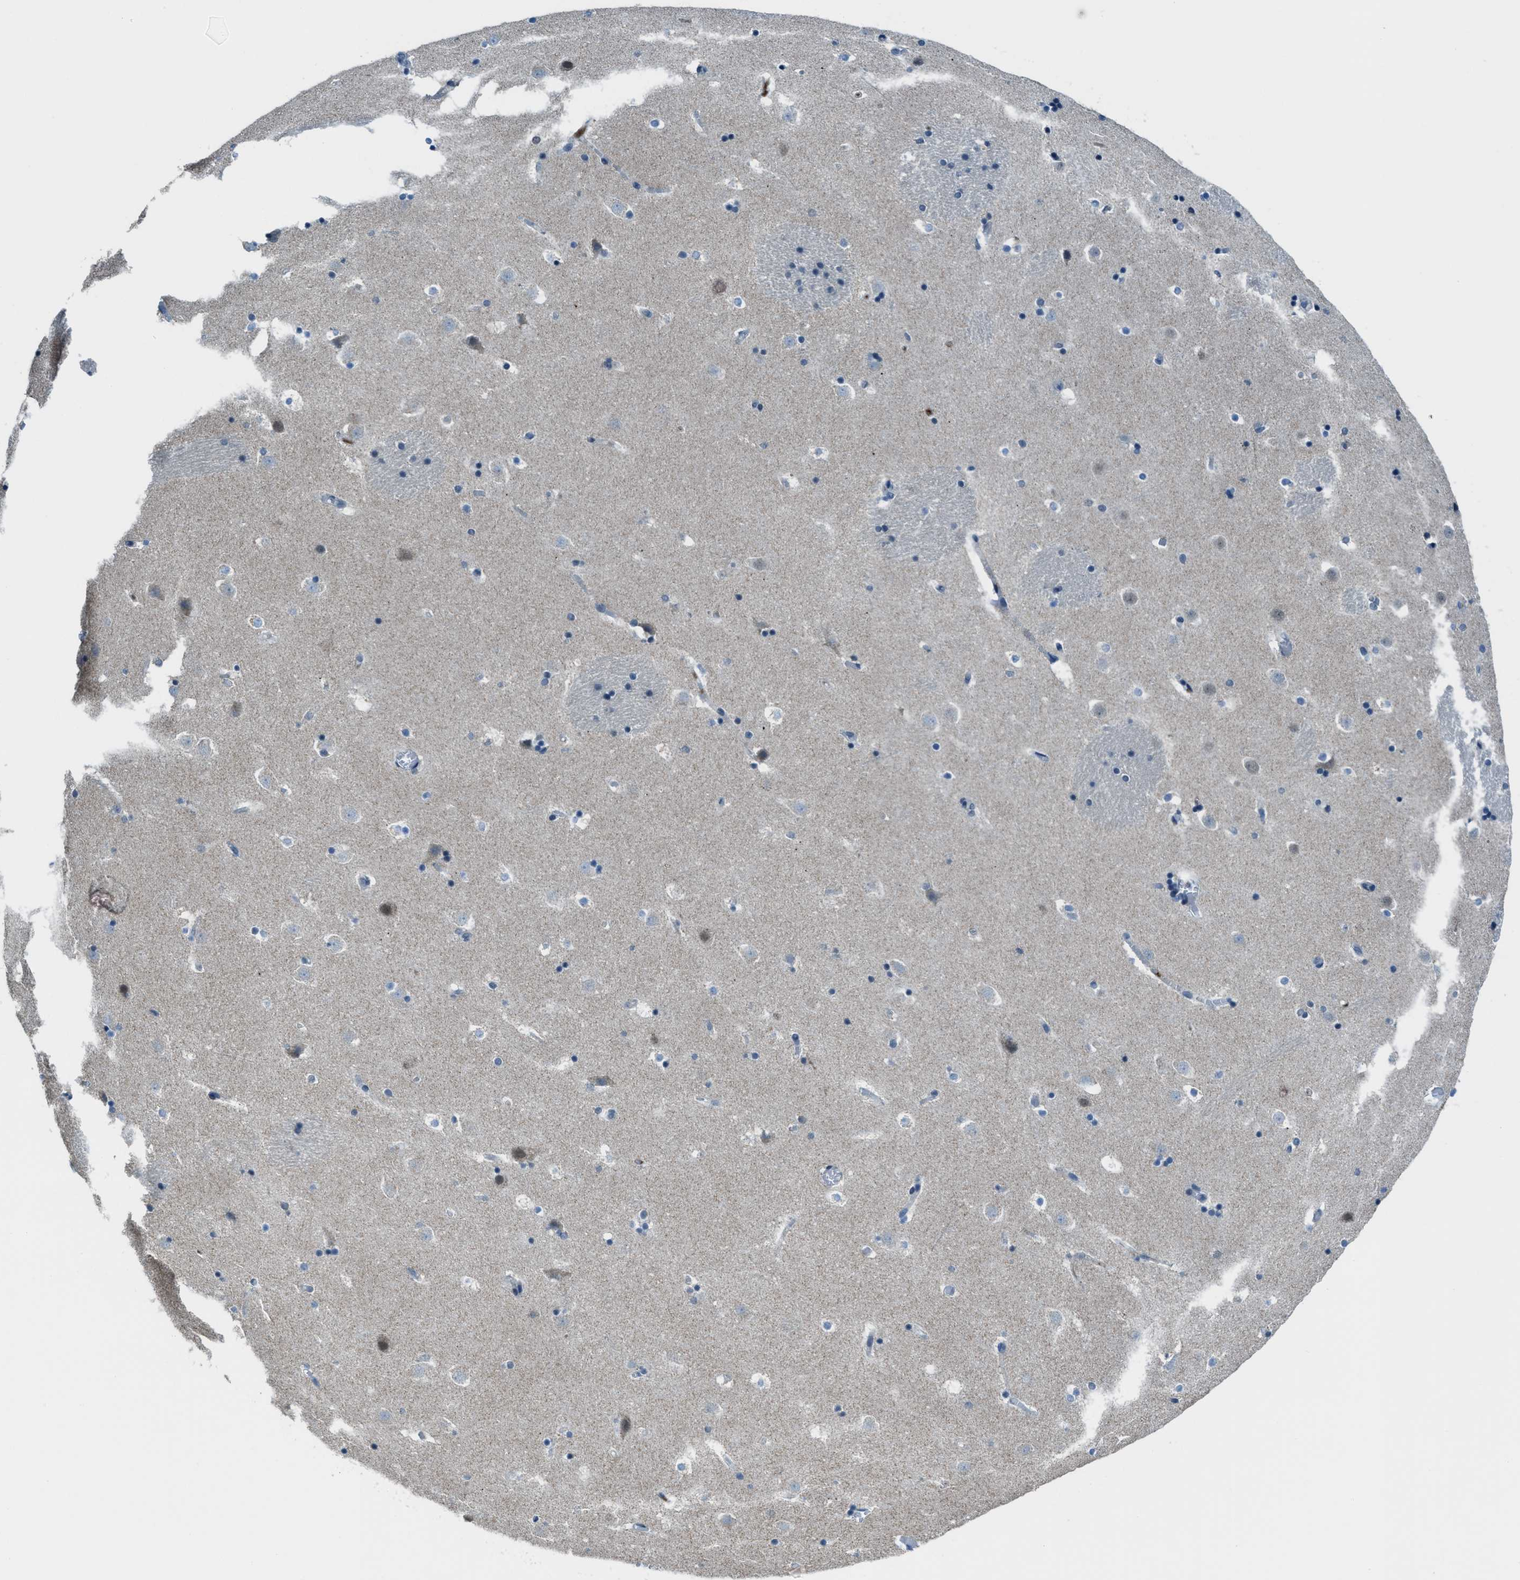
{"staining": {"intensity": "weak", "quantity": "<25%", "location": "cytoplasmic/membranous"}, "tissue": "caudate", "cell_type": "Glial cells", "image_type": "normal", "snomed": [{"axis": "morphology", "description": "Normal tissue, NOS"}, {"axis": "topography", "description": "Lateral ventricle wall"}], "caption": "Immunohistochemical staining of benign caudate demonstrates no significant staining in glial cells. The staining is performed using DAB brown chromogen with nuclei counter-stained in using hematoxylin.", "gene": "CDON", "patient": {"sex": "male", "age": 45}}